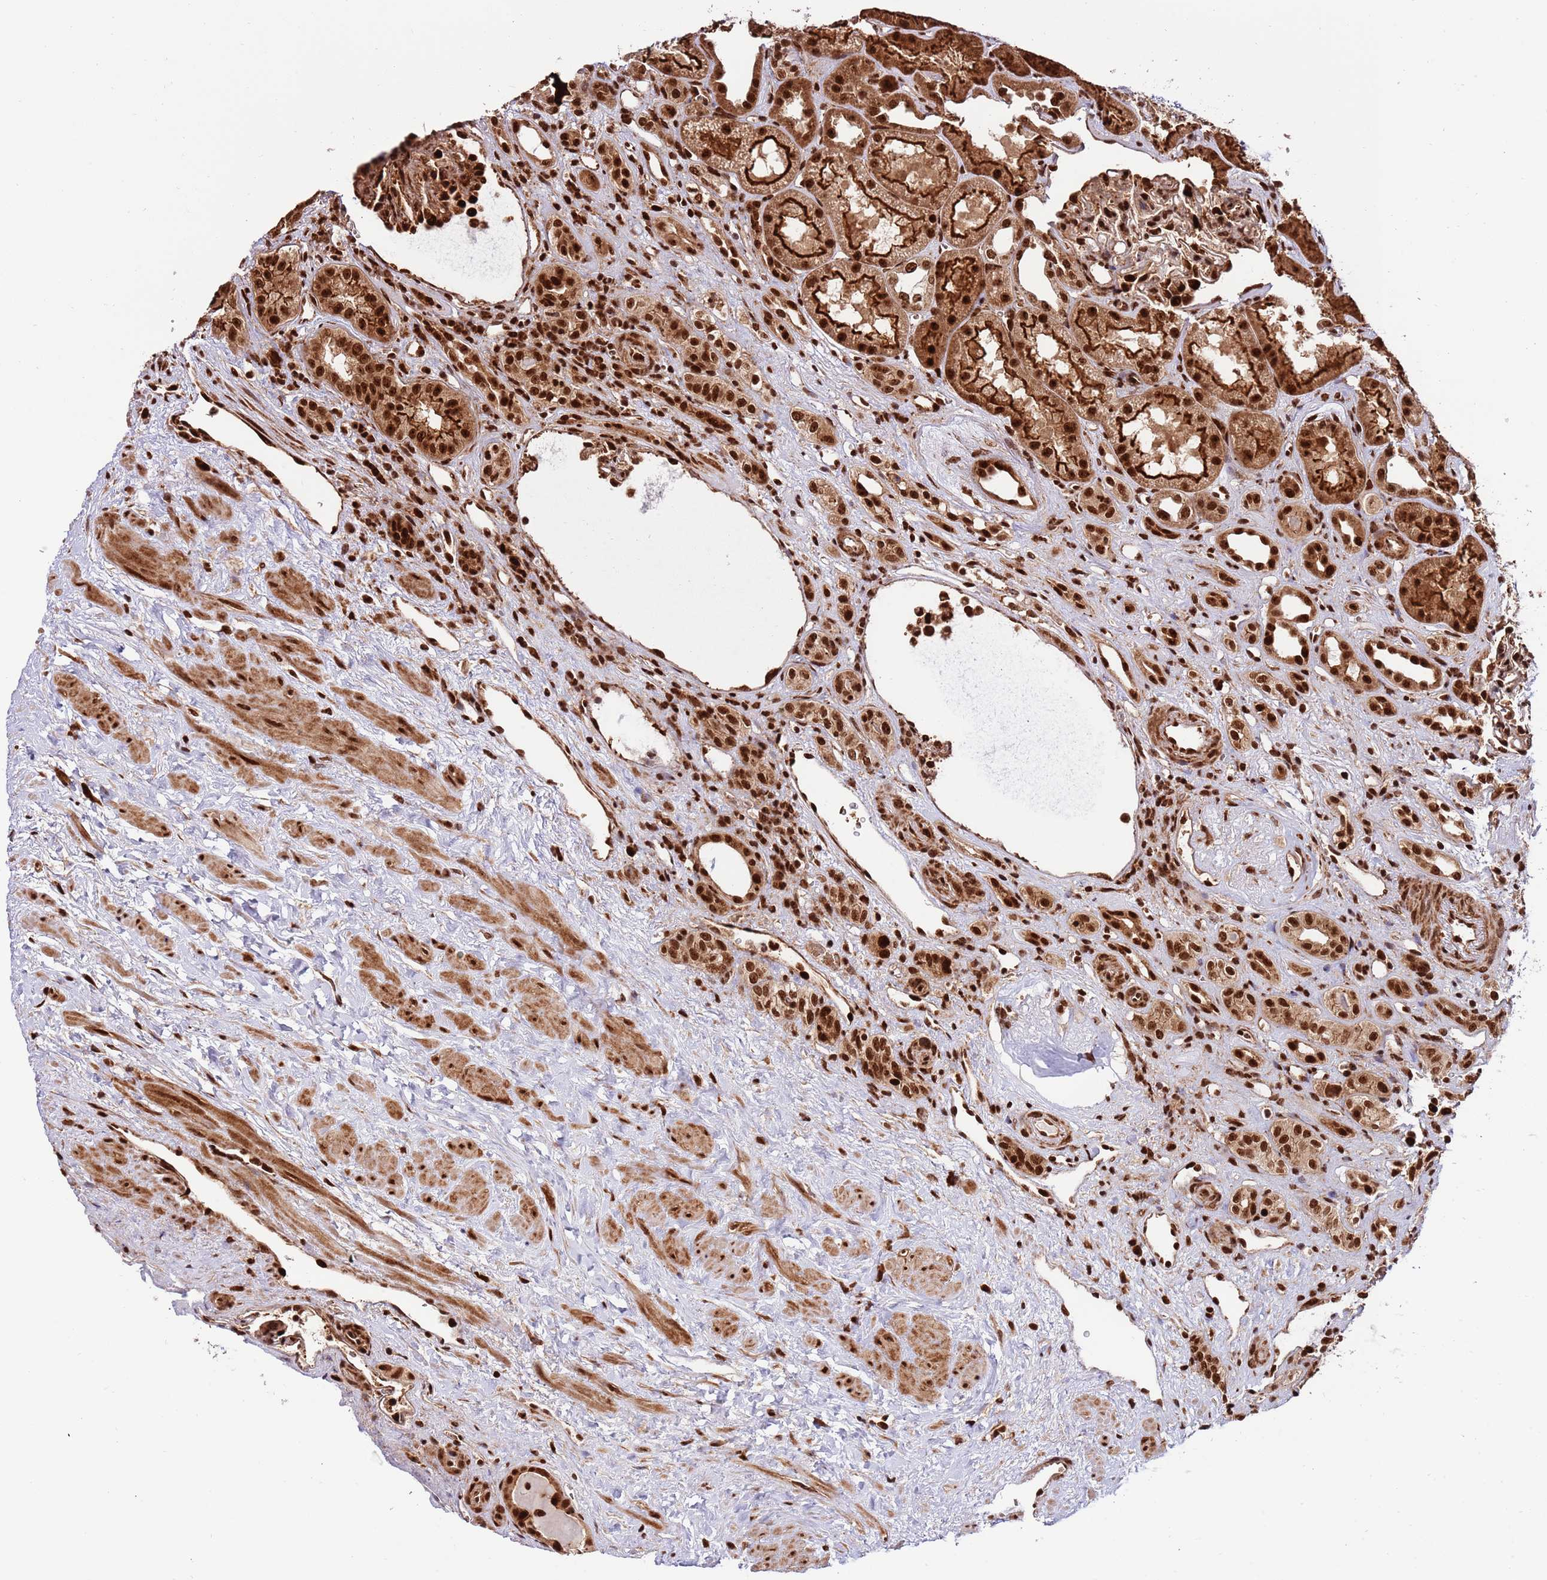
{"staining": {"intensity": "strong", "quantity": ">75%", "location": "nuclear"}, "tissue": "kidney", "cell_type": "Cells in glomeruli", "image_type": "normal", "snomed": [{"axis": "morphology", "description": "Normal tissue, NOS"}, {"axis": "topography", "description": "Kidney"}], "caption": "Protein staining by immunohistochemistry demonstrates strong nuclear staining in approximately >75% of cells in glomeruli in benign kidney. The protein of interest is stained brown, and the nuclei are stained in blue (DAB IHC with brightfield microscopy, high magnification).", "gene": "RIF1", "patient": {"sex": "male", "age": 61}}